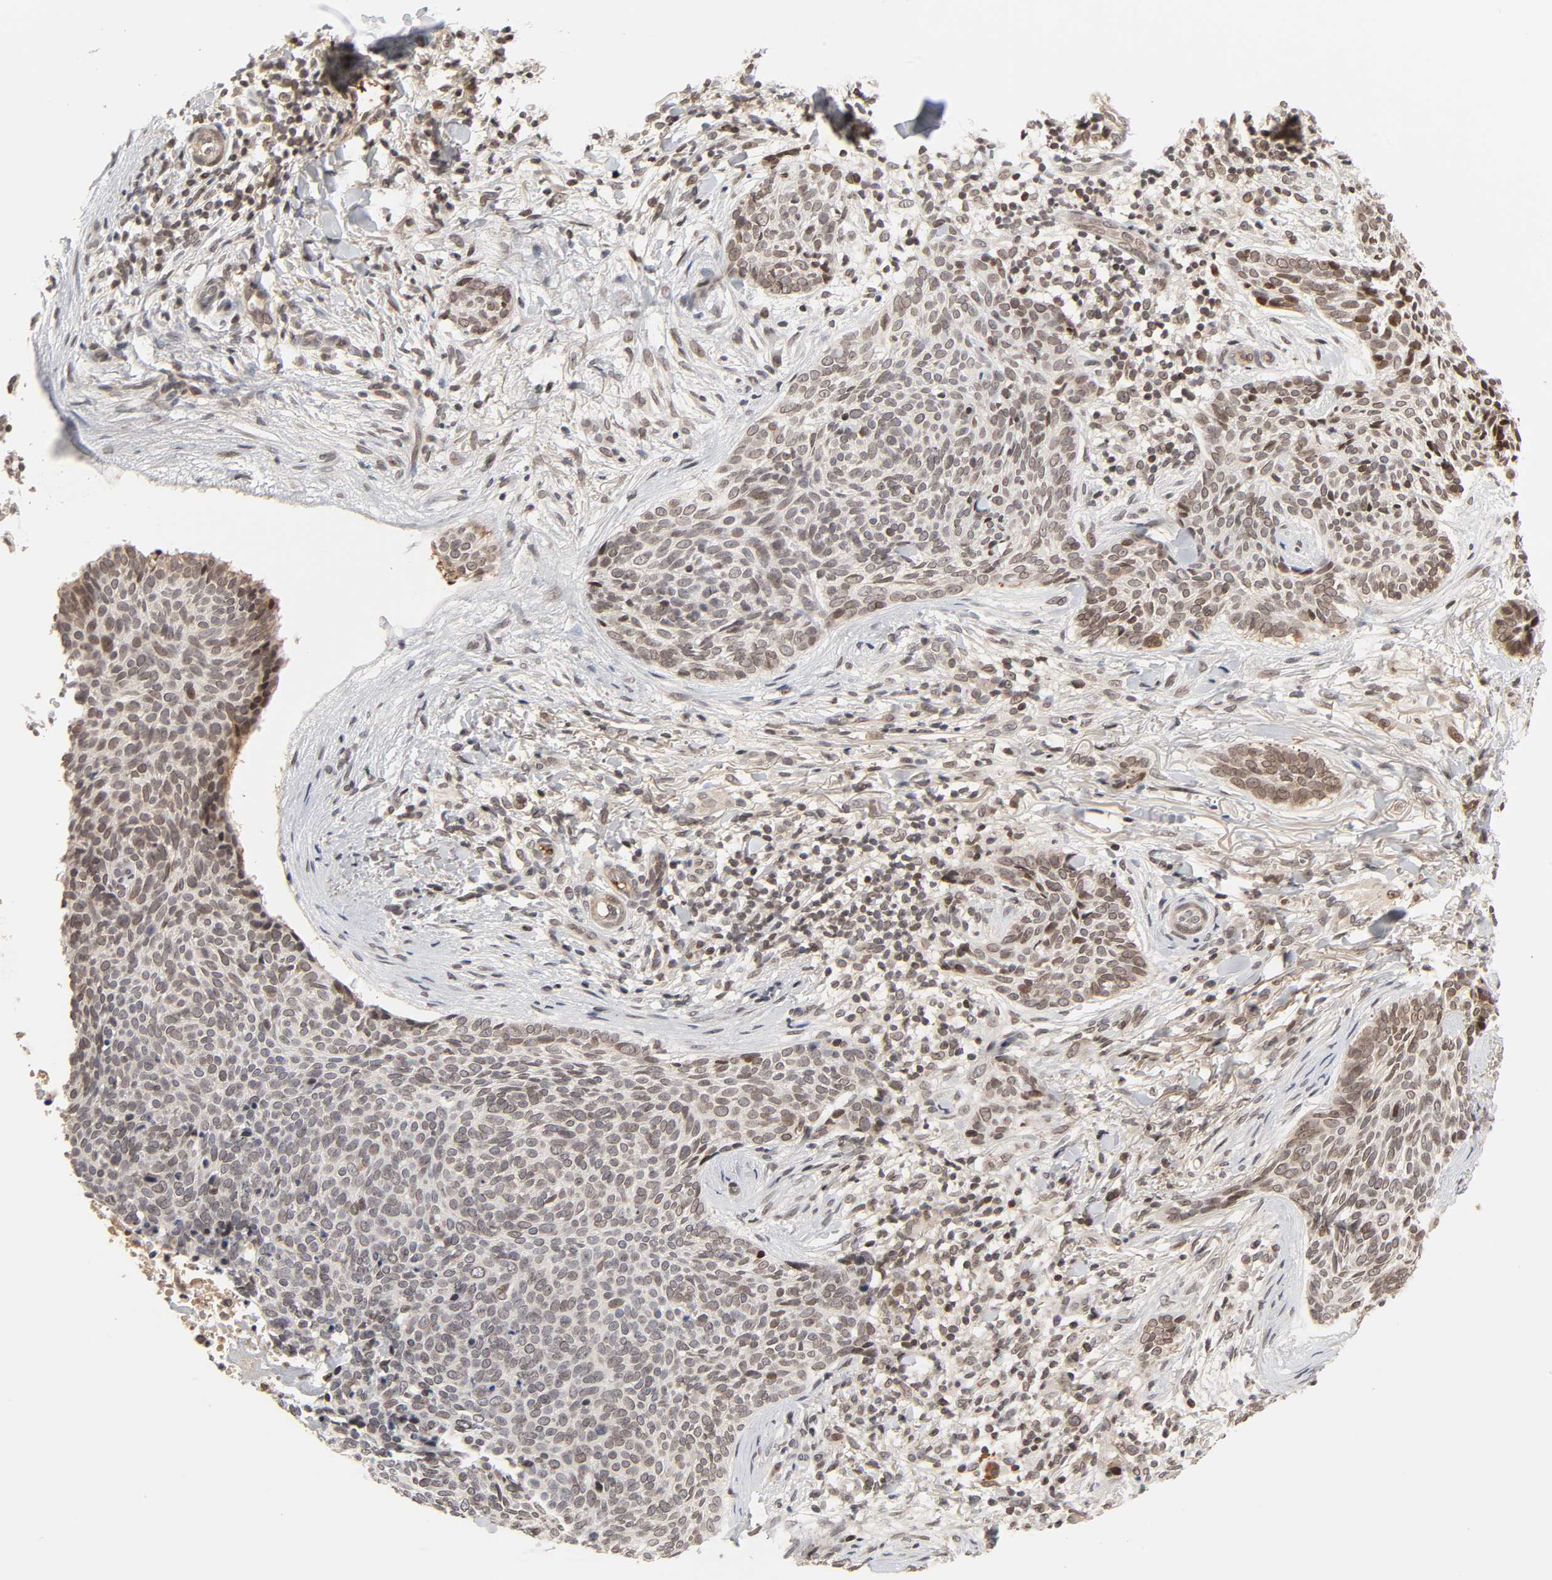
{"staining": {"intensity": "moderate", "quantity": ">75%", "location": "nuclear"}, "tissue": "skin cancer", "cell_type": "Tumor cells", "image_type": "cancer", "snomed": [{"axis": "morphology", "description": "Normal tissue, NOS"}, {"axis": "morphology", "description": "Basal cell carcinoma"}, {"axis": "topography", "description": "Skin"}], "caption": "Human skin basal cell carcinoma stained with a protein marker exhibits moderate staining in tumor cells.", "gene": "CPN2", "patient": {"sex": "female", "age": 57}}